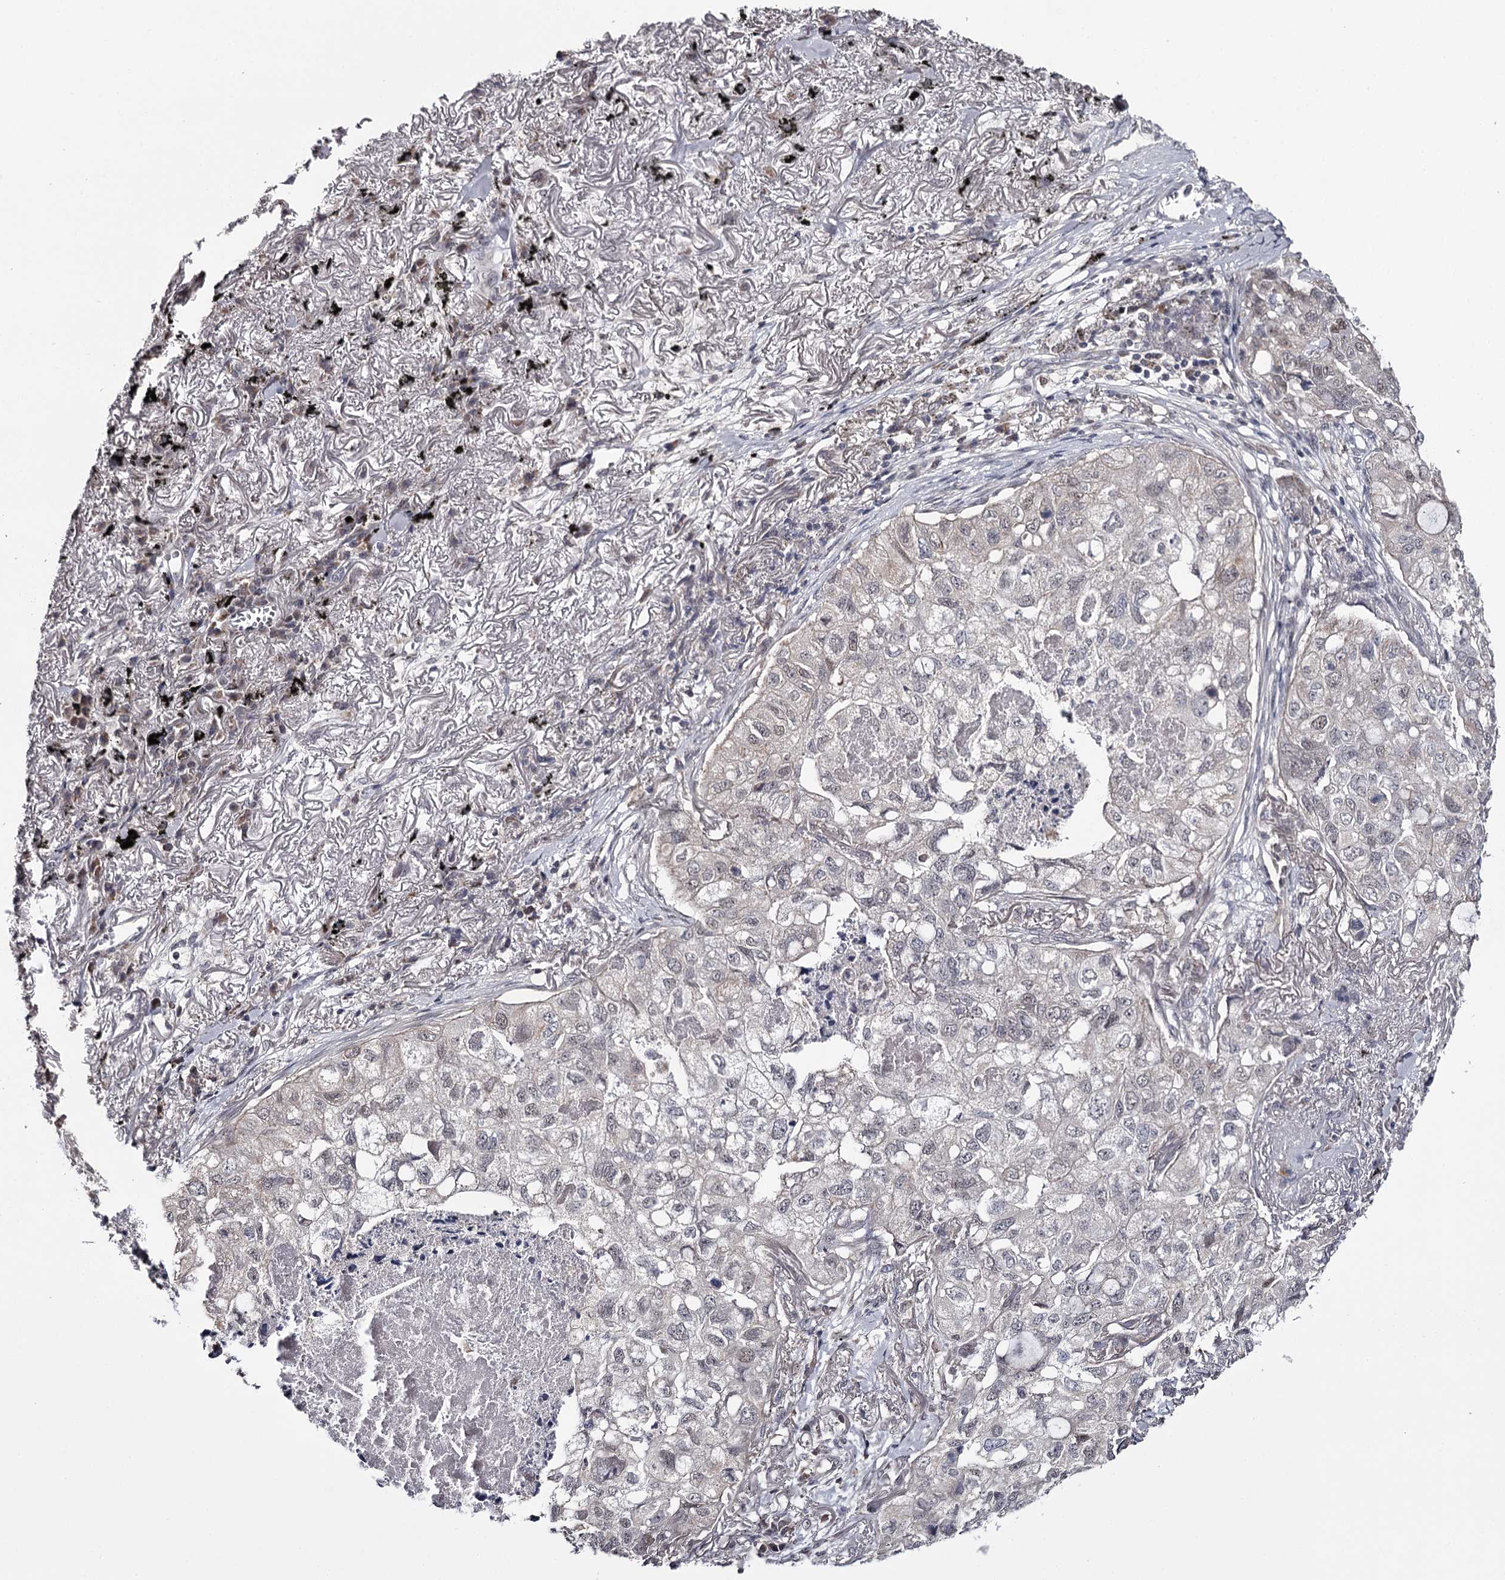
{"staining": {"intensity": "weak", "quantity": "25%-75%", "location": "nuclear"}, "tissue": "lung cancer", "cell_type": "Tumor cells", "image_type": "cancer", "snomed": [{"axis": "morphology", "description": "Adenocarcinoma, NOS"}, {"axis": "topography", "description": "Lung"}], "caption": "Protein expression analysis of human adenocarcinoma (lung) reveals weak nuclear expression in about 25%-75% of tumor cells.", "gene": "GTSF1", "patient": {"sex": "male", "age": 65}}